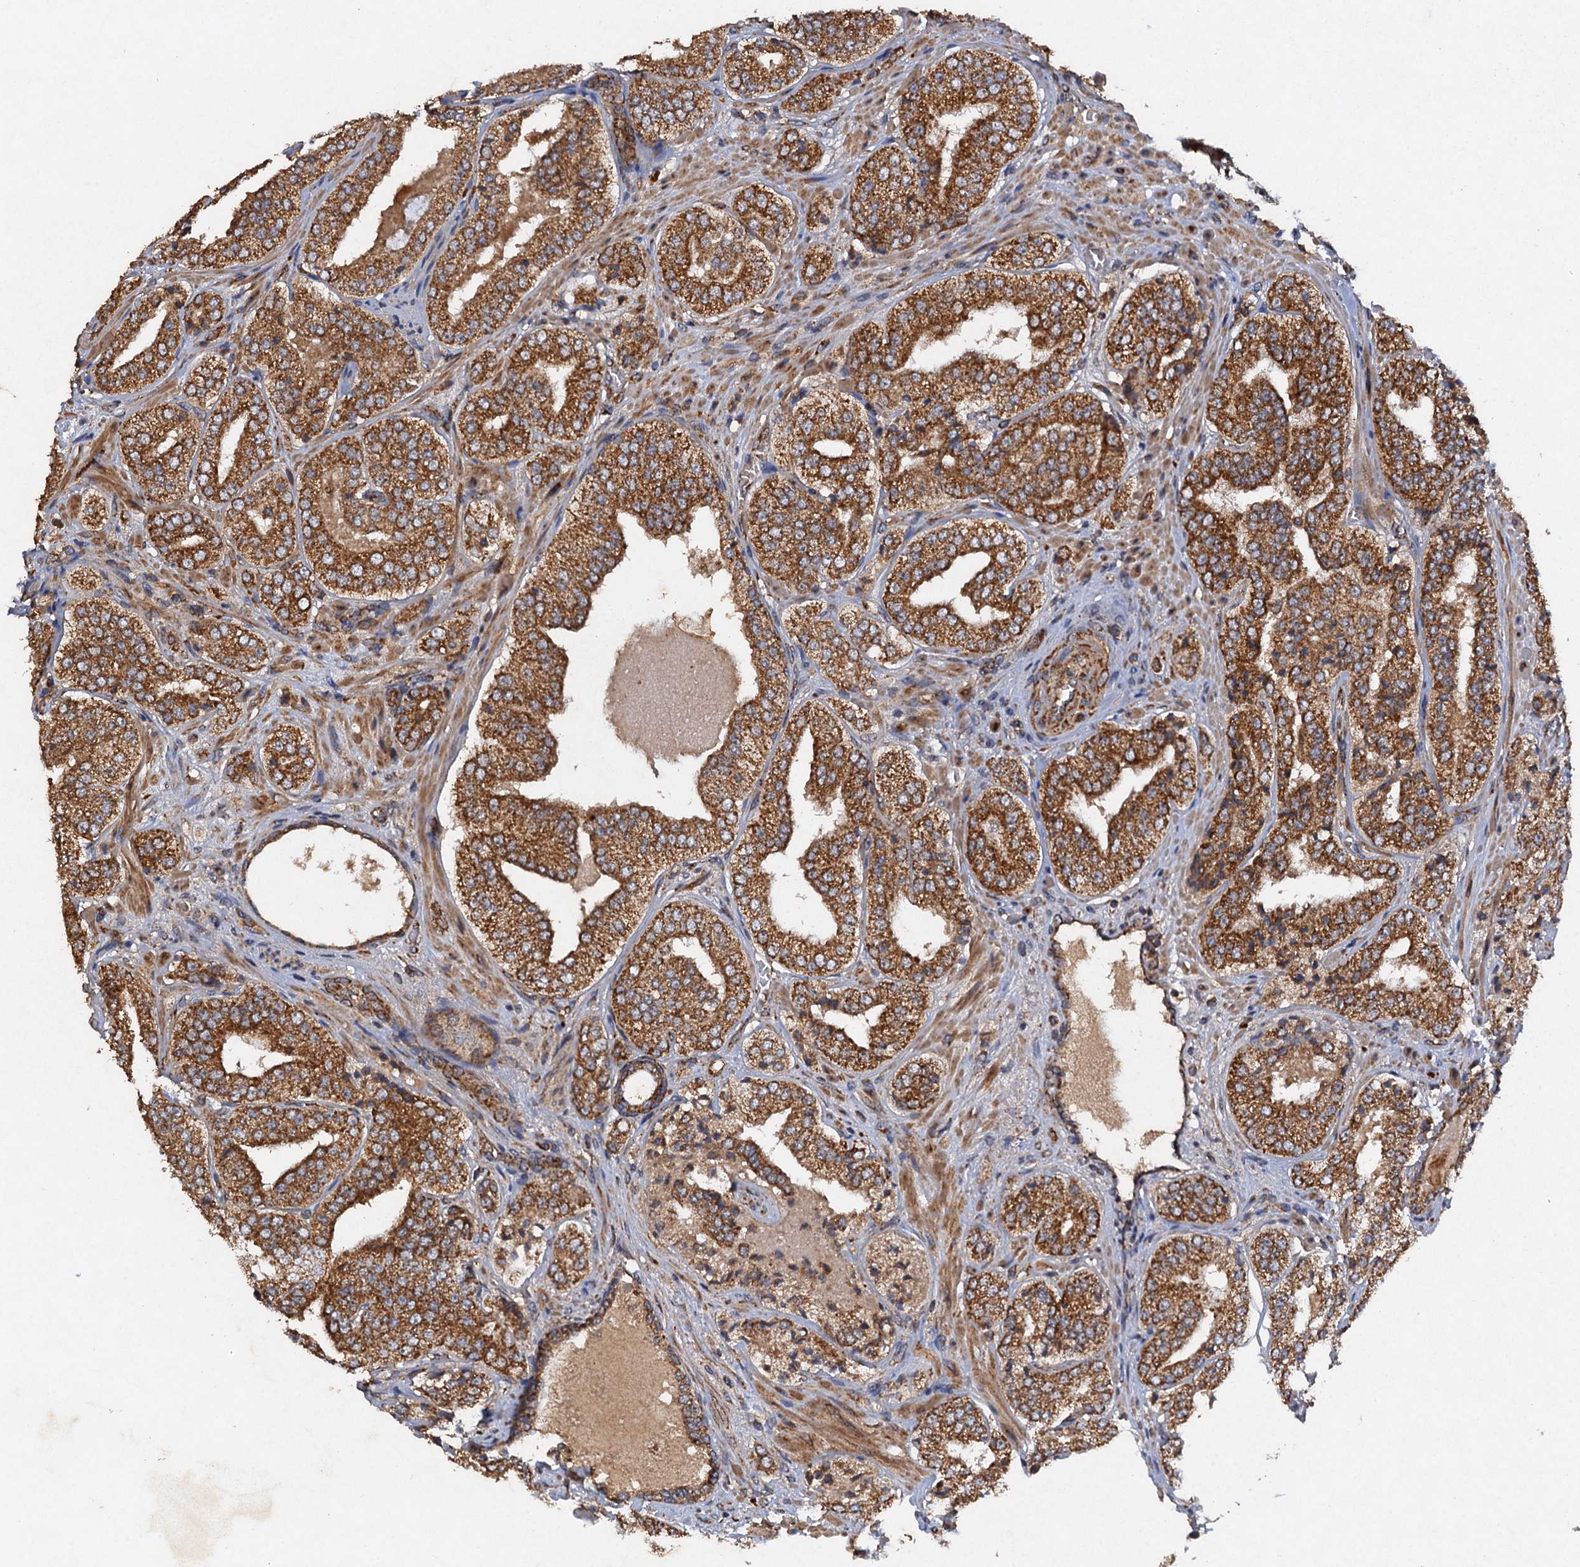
{"staining": {"intensity": "moderate", "quantity": ">75%", "location": "cytoplasmic/membranous"}, "tissue": "prostate cancer", "cell_type": "Tumor cells", "image_type": "cancer", "snomed": [{"axis": "morphology", "description": "Adenocarcinoma, High grade"}, {"axis": "topography", "description": "Prostate"}], "caption": "Immunohistochemistry photomicrograph of neoplastic tissue: human prostate cancer stained using immunohistochemistry shows medium levels of moderate protein expression localized specifically in the cytoplasmic/membranous of tumor cells, appearing as a cytoplasmic/membranous brown color.", "gene": "NDUFA13", "patient": {"sex": "male", "age": 71}}